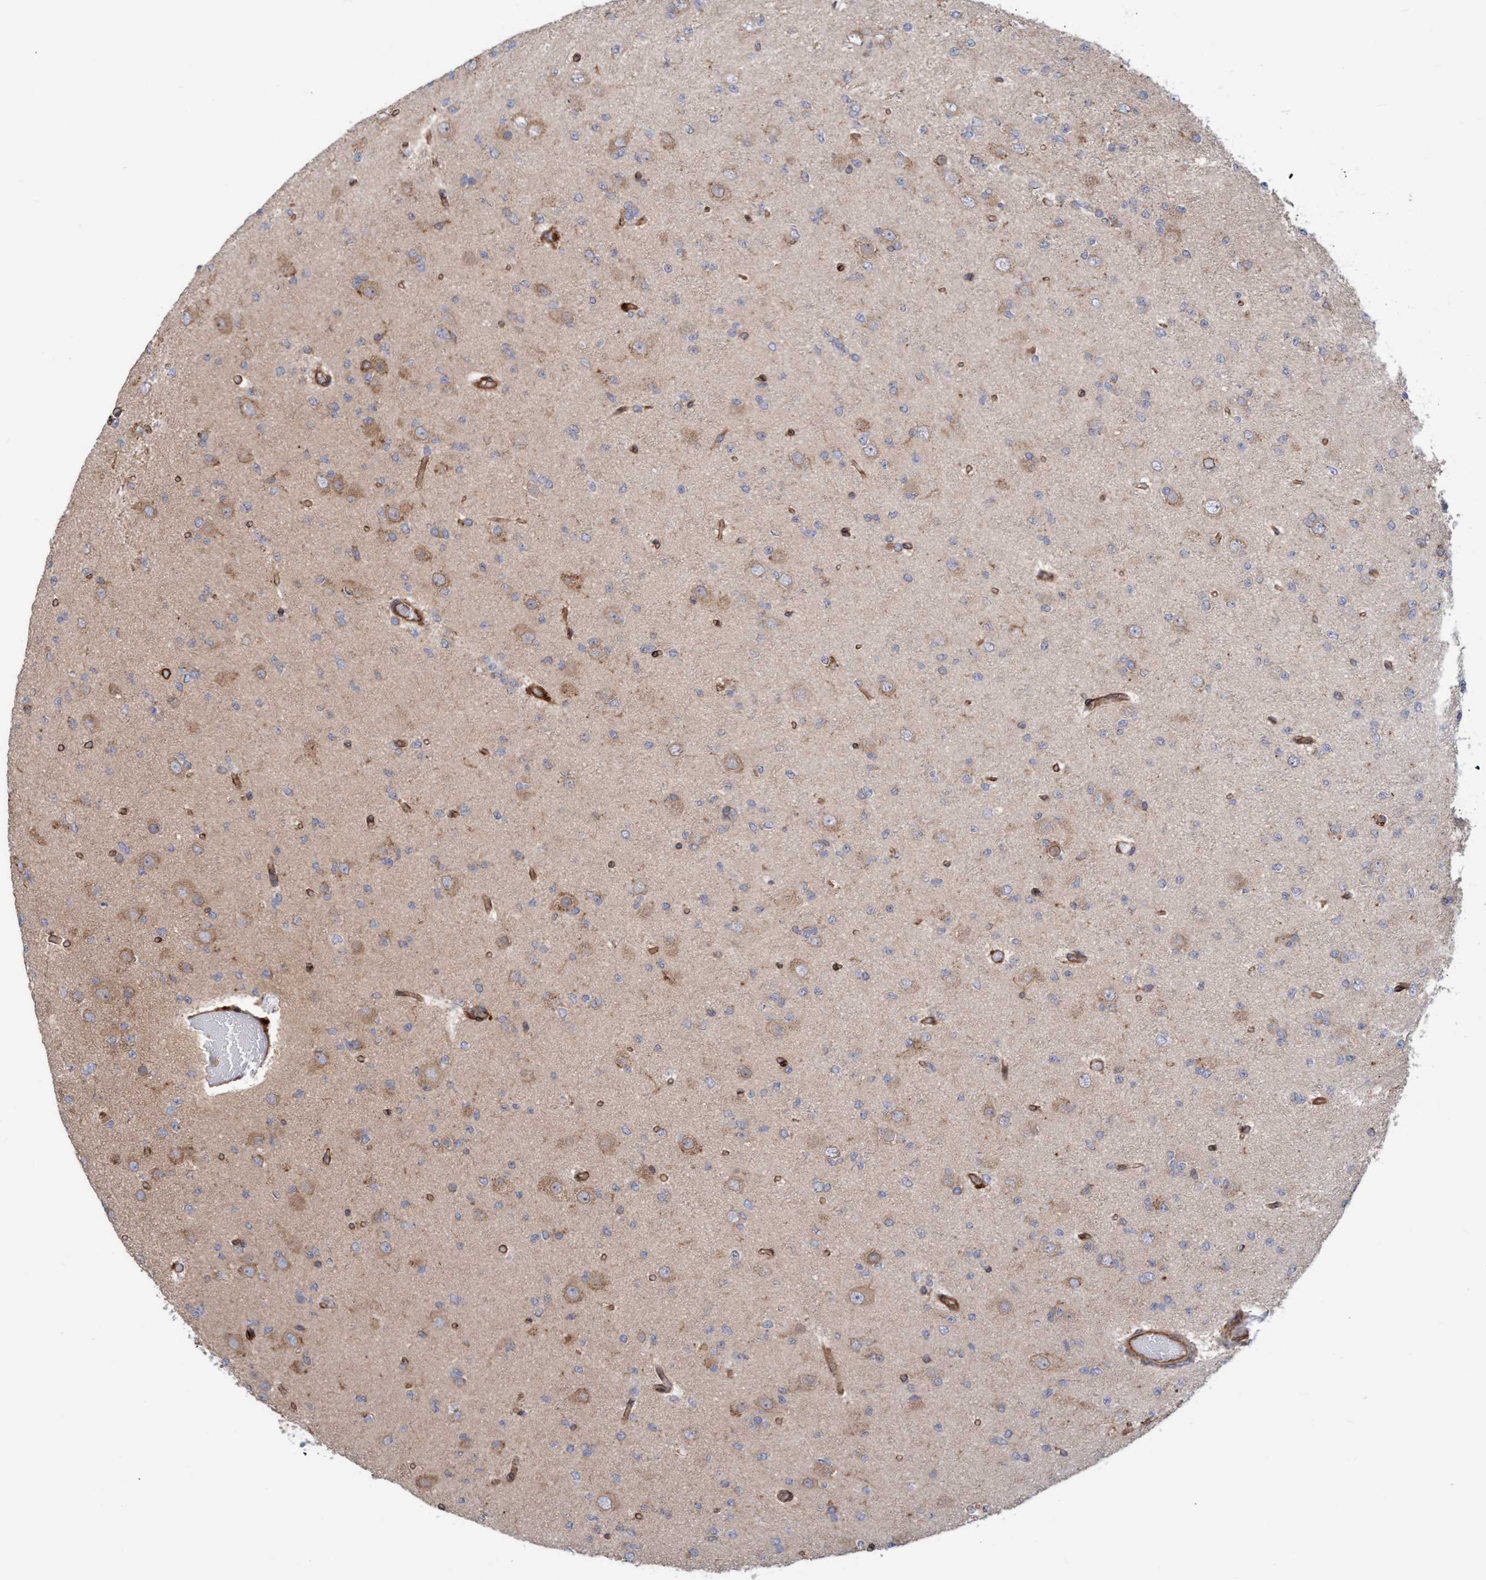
{"staining": {"intensity": "weak", "quantity": "<25%", "location": "cytoplasmic/membranous"}, "tissue": "glioma", "cell_type": "Tumor cells", "image_type": "cancer", "snomed": [{"axis": "morphology", "description": "Glioma, malignant, Low grade"}, {"axis": "topography", "description": "Brain"}], "caption": "A high-resolution histopathology image shows immunohistochemistry staining of malignant low-grade glioma, which reveals no significant positivity in tumor cells.", "gene": "KIAA0753", "patient": {"sex": "female", "age": 22}}